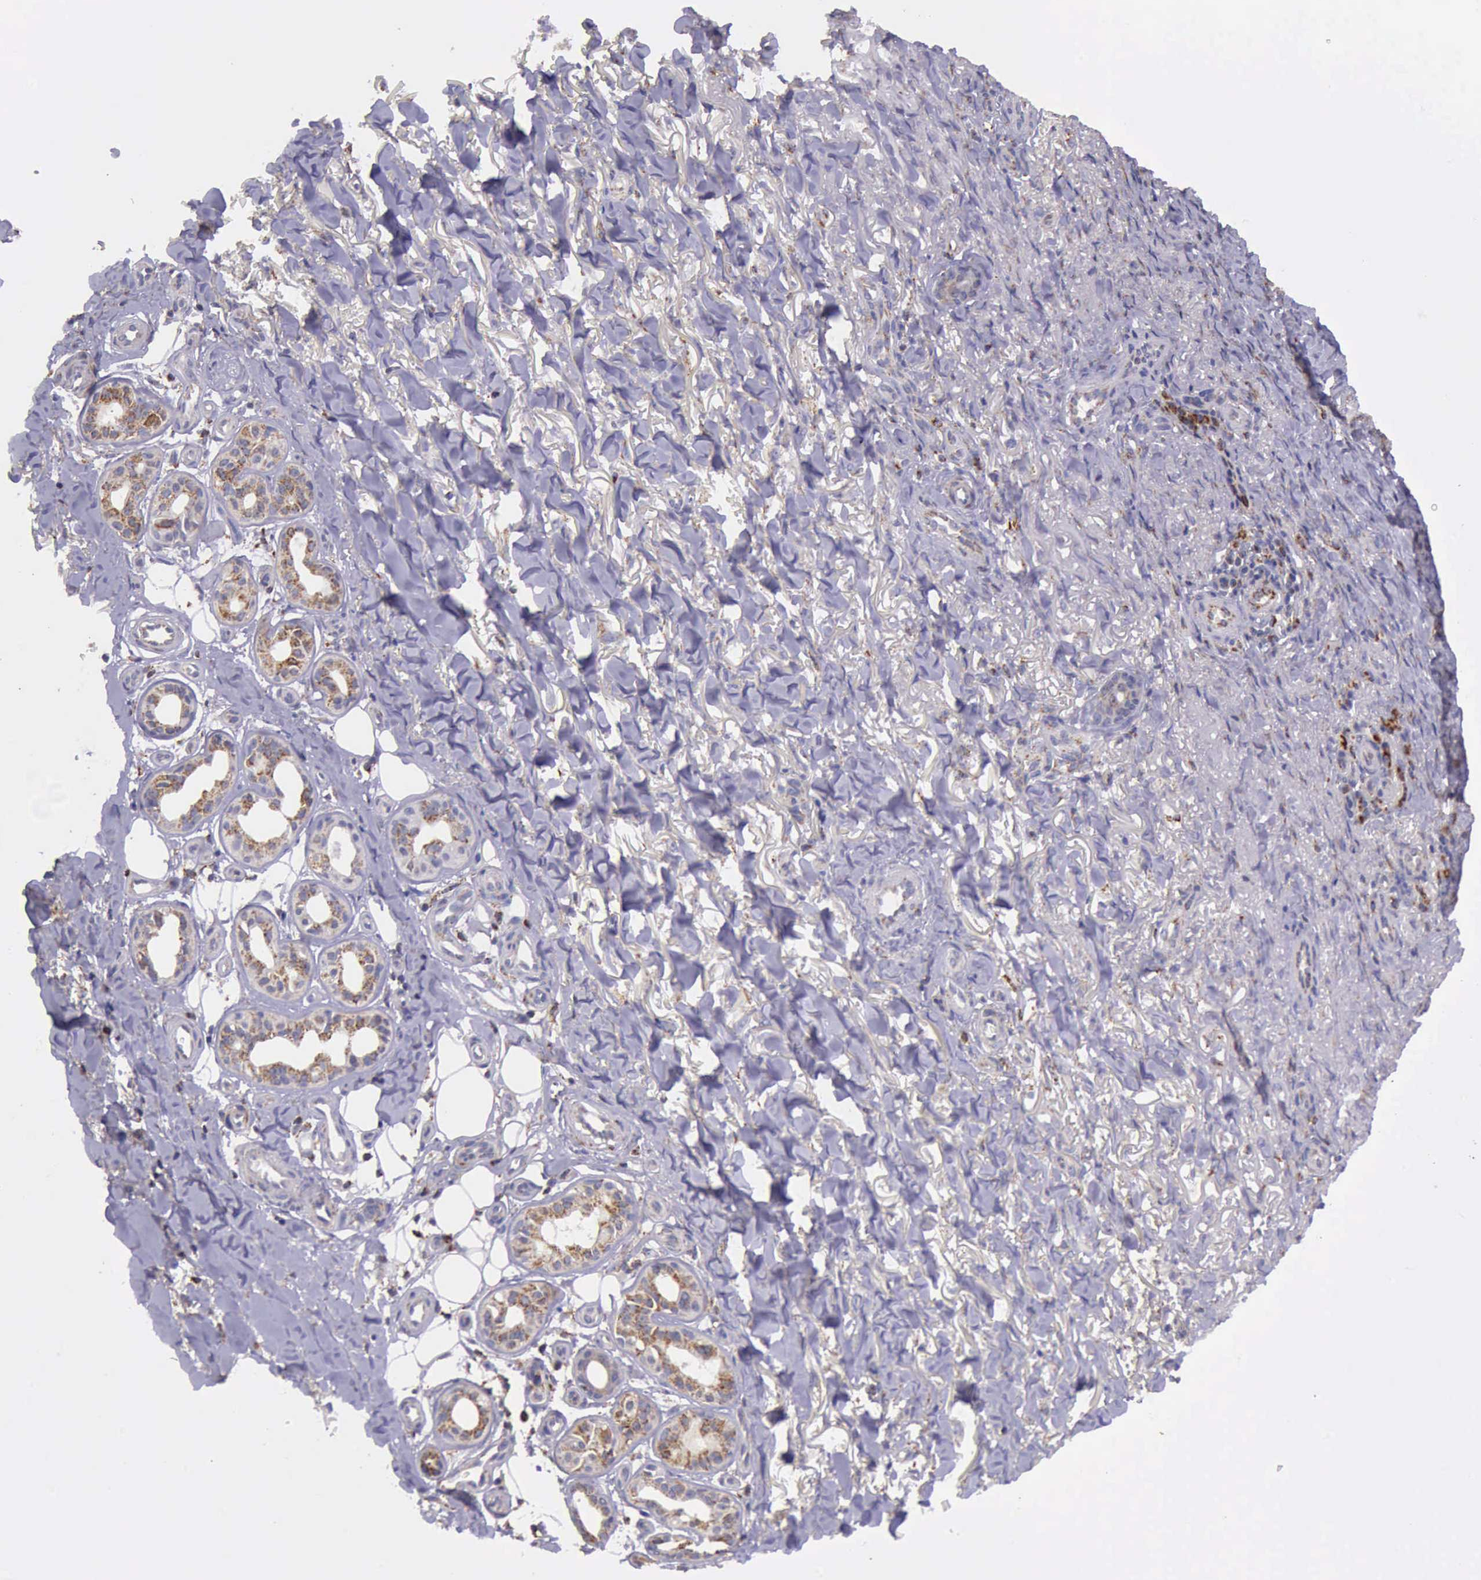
{"staining": {"intensity": "weak", "quantity": "25%-75%", "location": "cytoplasmic/membranous"}, "tissue": "skin cancer", "cell_type": "Tumor cells", "image_type": "cancer", "snomed": [{"axis": "morphology", "description": "Basal cell carcinoma"}, {"axis": "topography", "description": "Skin"}], "caption": "Immunohistochemical staining of skin cancer (basal cell carcinoma) shows low levels of weak cytoplasmic/membranous staining in about 25%-75% of tumor cells.", "gene": "TXN2", "patient": {"sex": "male", "age": 81}}